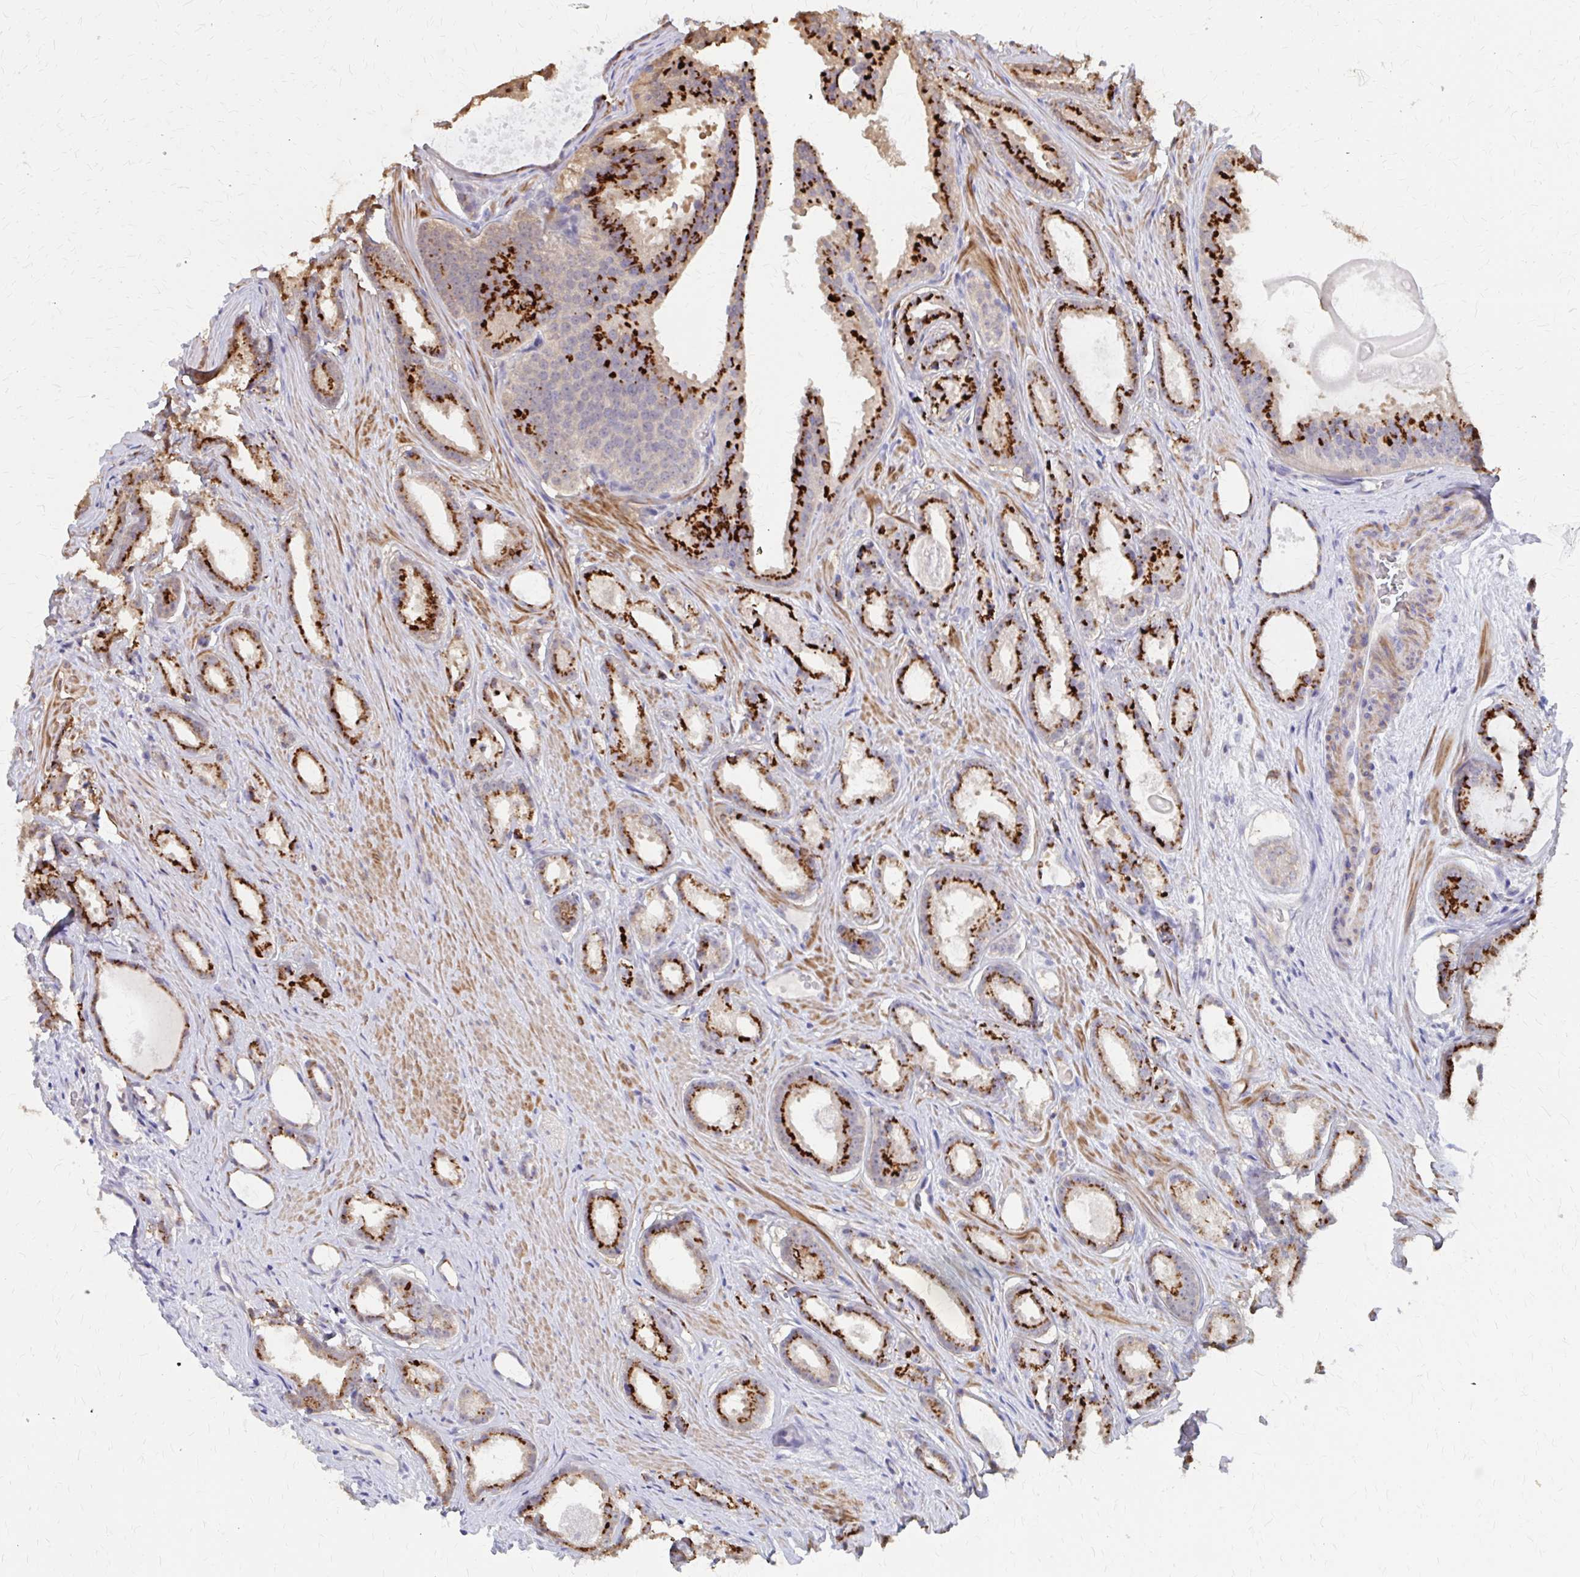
{"staining": {"intensity": "strong", "quantity": "25%-75%", "location": "cytoplasmic/membranous"}, "tissue": "prostate cancer", "cell_type": "Tumor cells", "image_type": "cancer", "snomed": [{"axis": "morphology", "description": "Adenocarcinoma, Low grade"}, {"axis": "topography", "description": "Prostate"}], "caption": "Prostate low-grade adenocarcinoma stained with DAB immunohistochemistry displays high levels of strong cytoplasmic/membranous staining in approximately 25%-75% of tumor cells.", "gene": "IFI44L", "patient": {"sex": "male", "age": 65}}